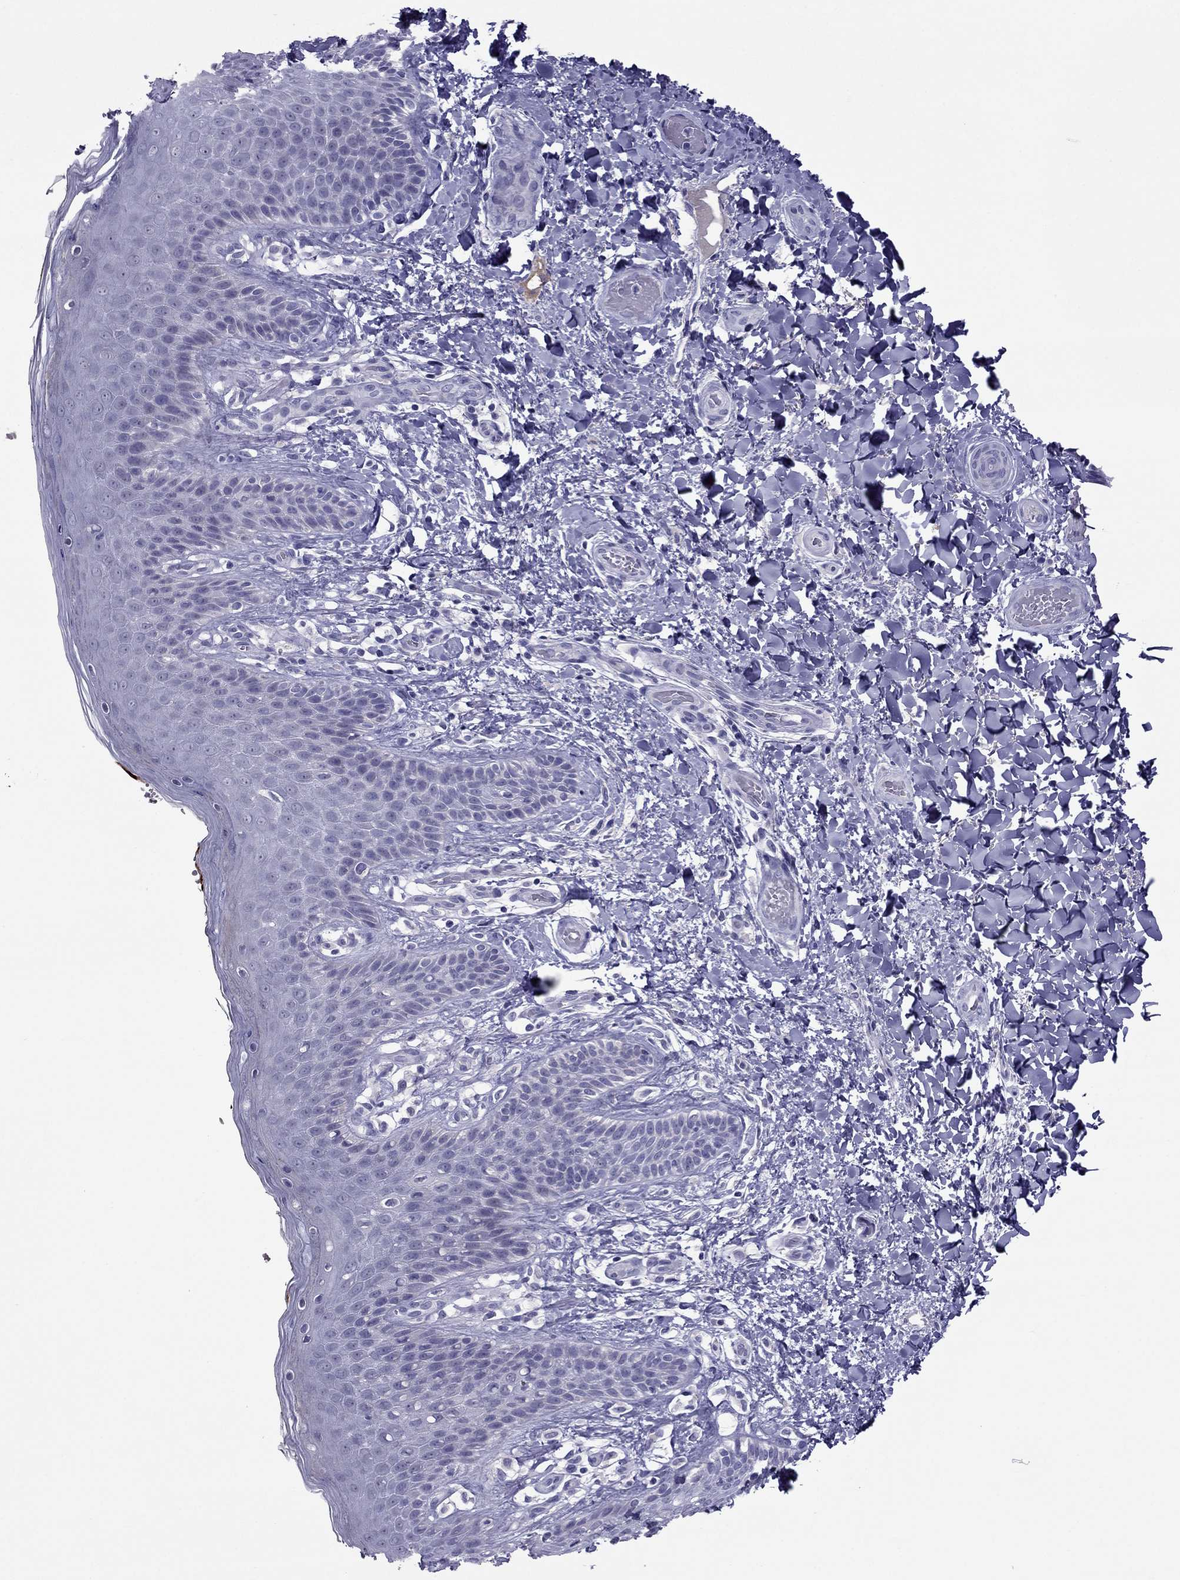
{"staining": {"intensity": "negative", "quantity": "none", "location": "none"}, "tissue": "skin", "cell_type": "Epidermal cells", "image_type": "normal", "snomed": [{"axis": "morphology", "description": "Normal tissue, NOS"}, {"axis": "topography", "description": "Anal"}], "caption": "A histopathology image of human skin is negative for staining in epidermal cells. The staining was performed using DAB to visualize the protein expression in brown, while the nuclei were stained in blue with hematoxylin (Magnification: 20x).", "gene": "MYBPH", "patient": {"sex": "male", "age": 36}}